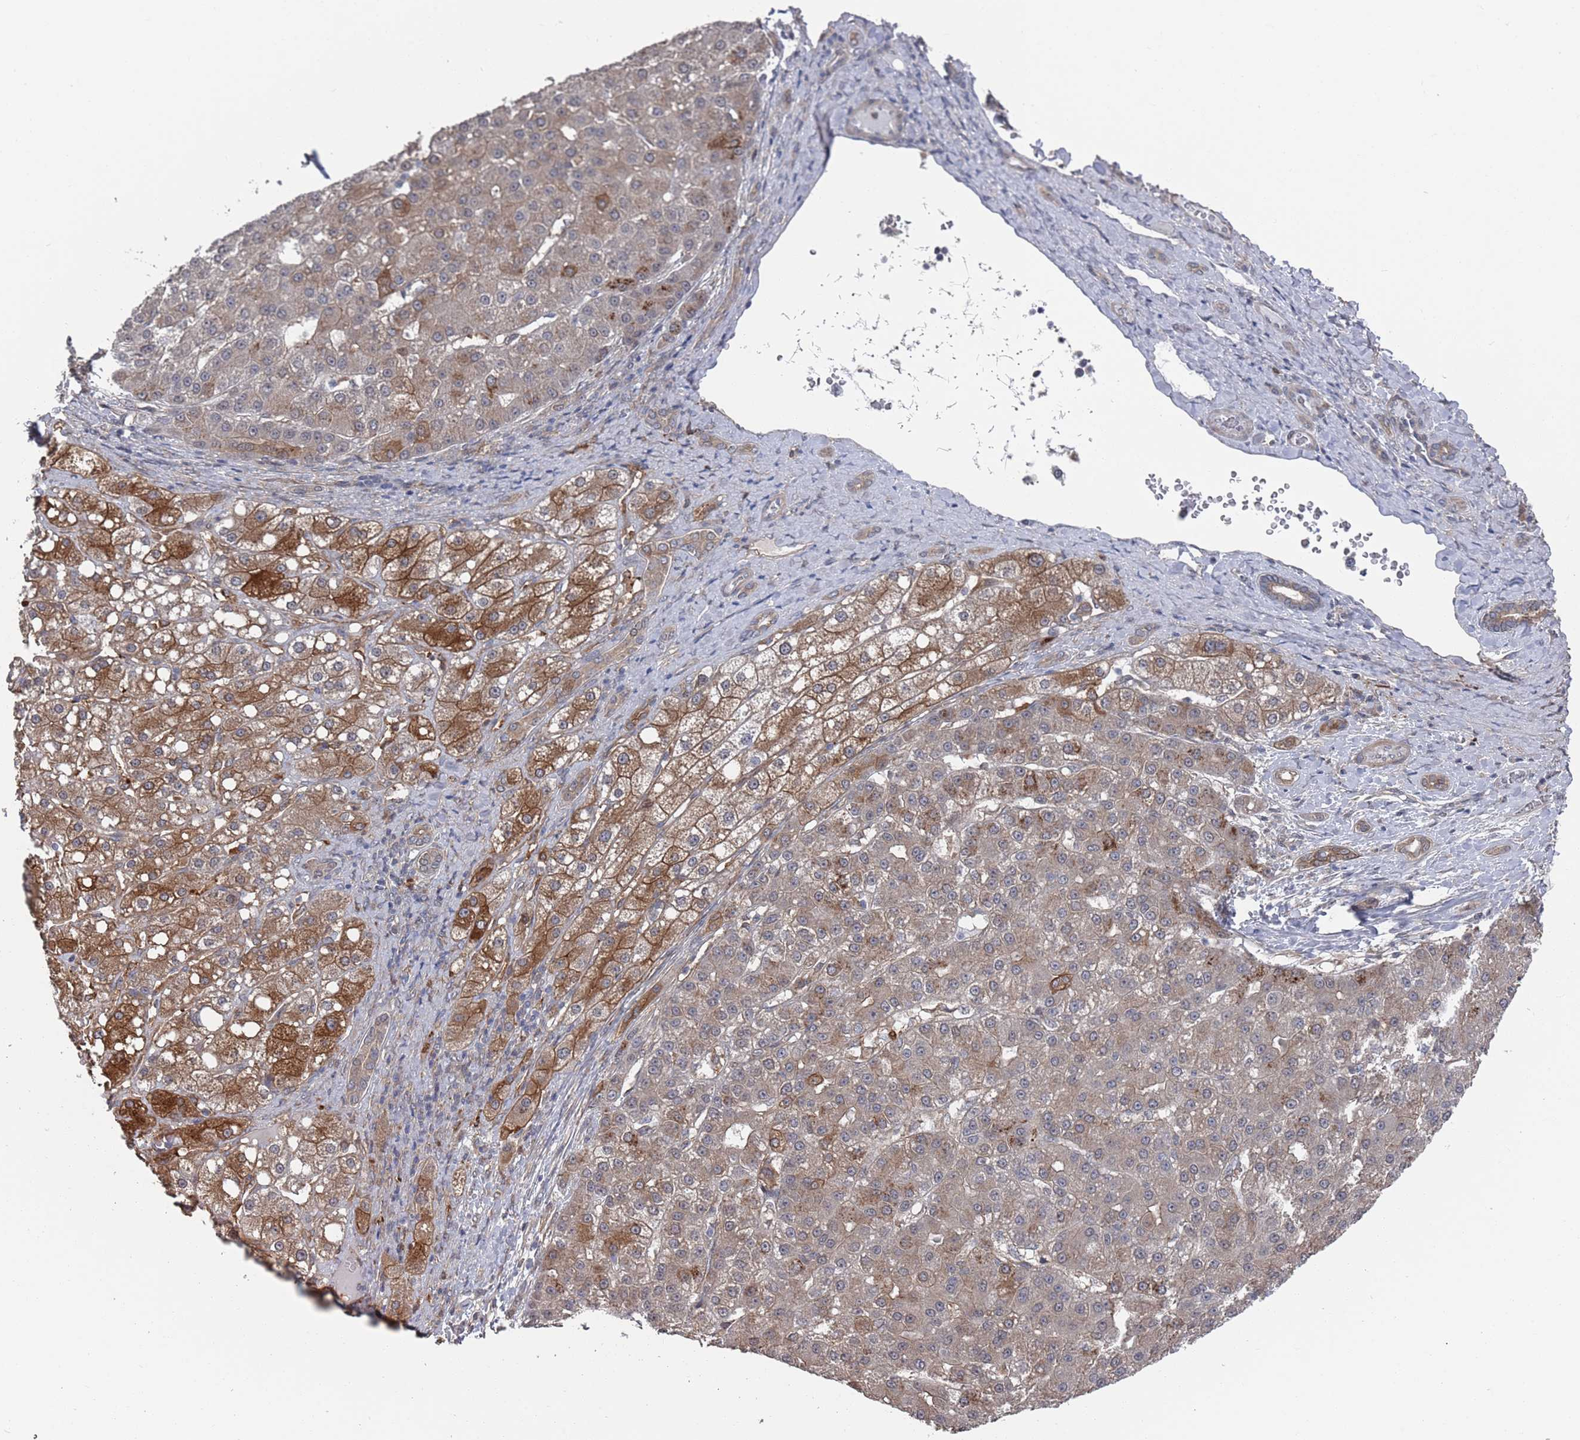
{"staining": {"intensity": "moderate", "quantity": "<25%", "location": "cytoplasmic/membranous"}, "tissue": "liver cancer", "cell_type": "Tumor cells", "image_type": "cancer", "snomed": [{"axis": "morphology", "description": "Carcinoma, Hepatocellular, NOS"}, {"axis": "topography", "description": "Liver"}], "caption": "Immunohistochemistry (IHC) histopathology image of liver hepatocellular carcinoma stained for a protein (brown), which demonstrates low levels of moderate cytoplasmic/membranous expression in approximately <25% of tumor cells.", "gene": "DGKD", "patient": {"sex": "male", "age": 67}}